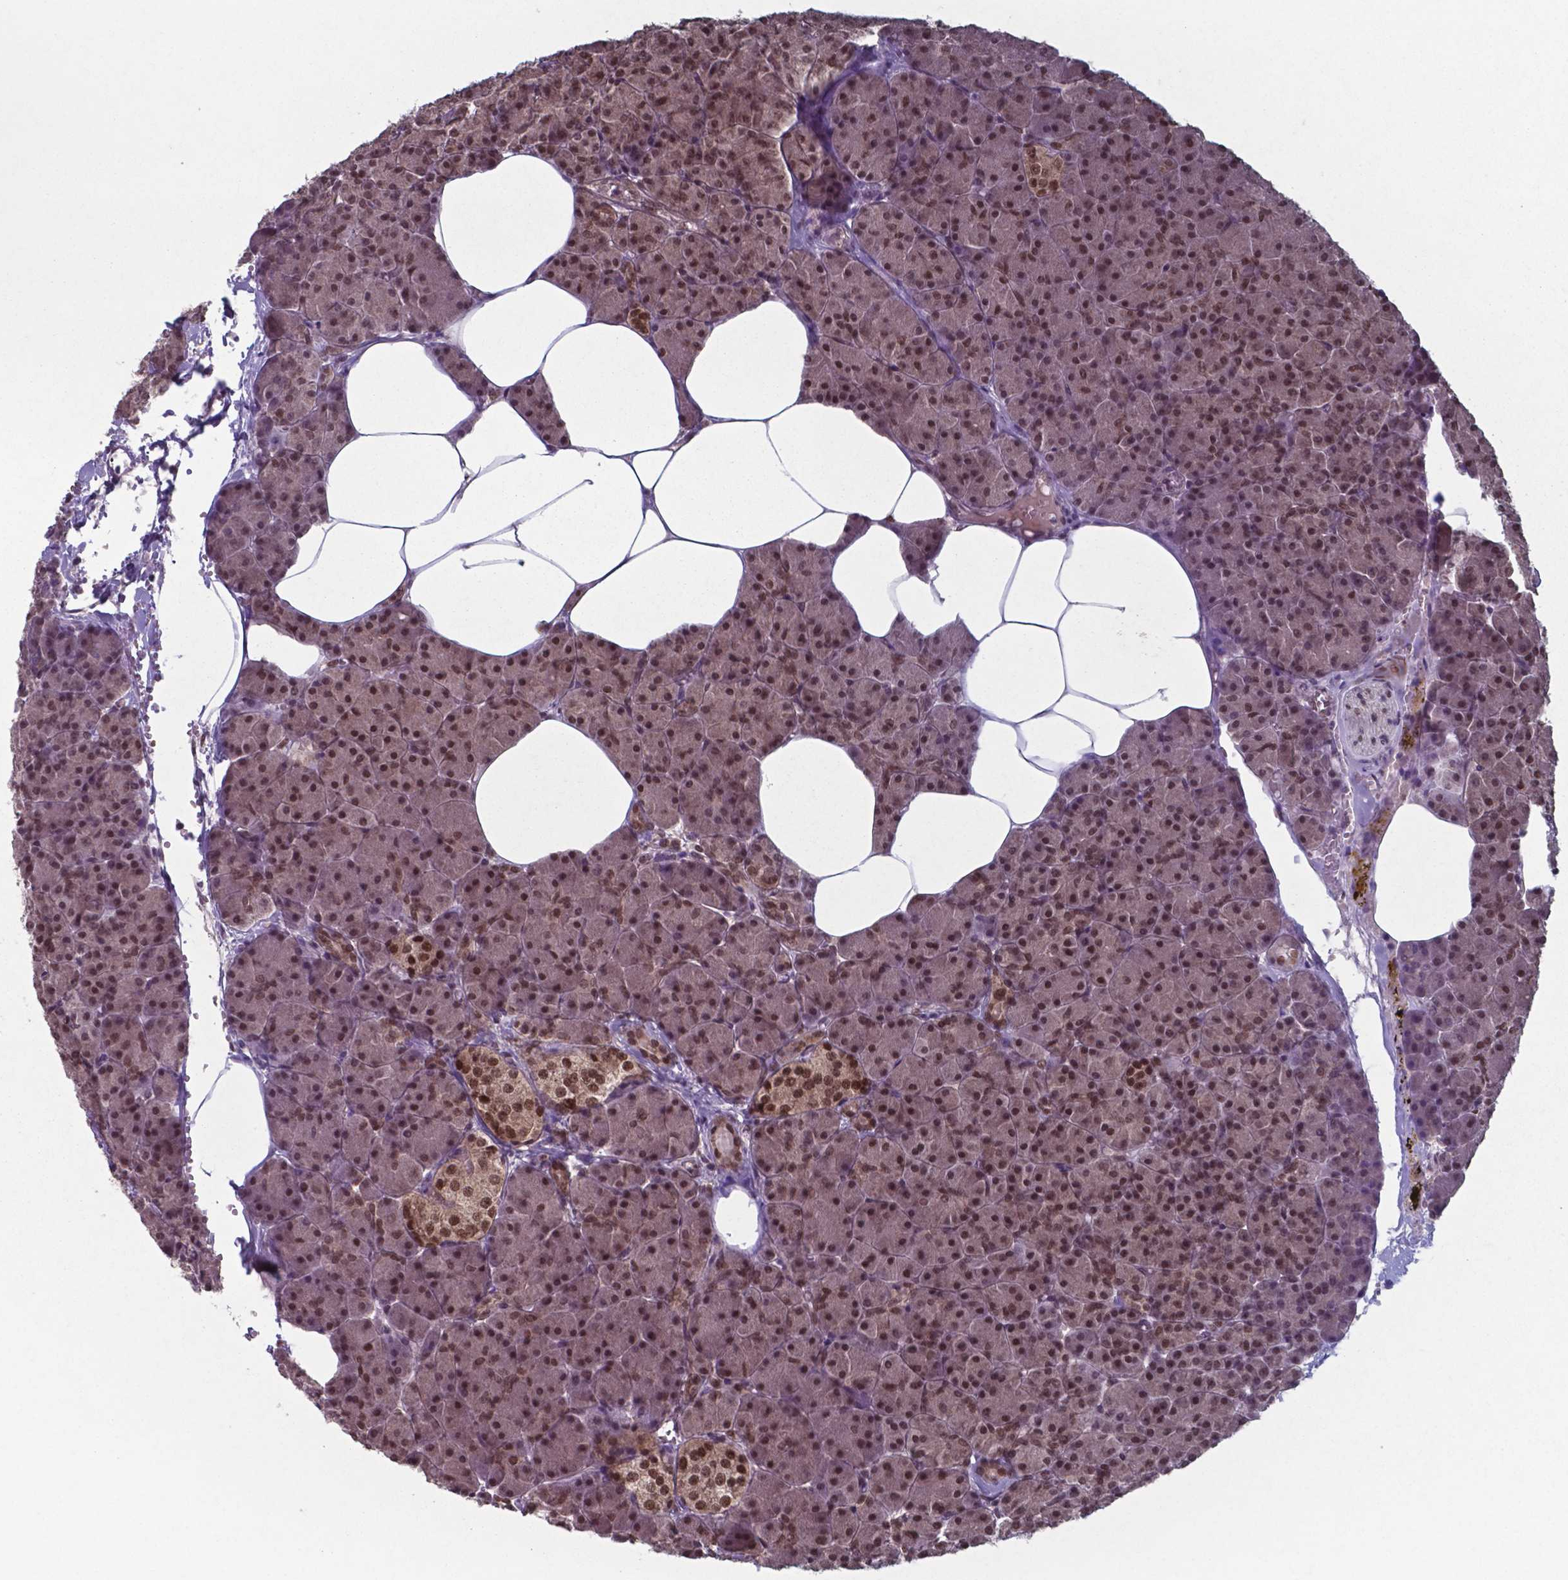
{"staining": {"intensity": "strong", "quantity": ">75%", "location": "nuclear"}, "tissue": "pancreas", "cell_type": "Exocrine glandular cells", "image_type": "normal", "snomed": [{"axis": "morphology", "description": "Normal tissue, NOS"}, {"axis": "topography", "description": "Pancreas"}], "caption": "A brown stain labels strong nuclear positivity of a protein in exocrine glandular cells of benign pancreas. (Brightfield microscopy of DAB IHC at high magnification).", "gene": "UBA1", "patient": {"sex": "female", "age": 45}}